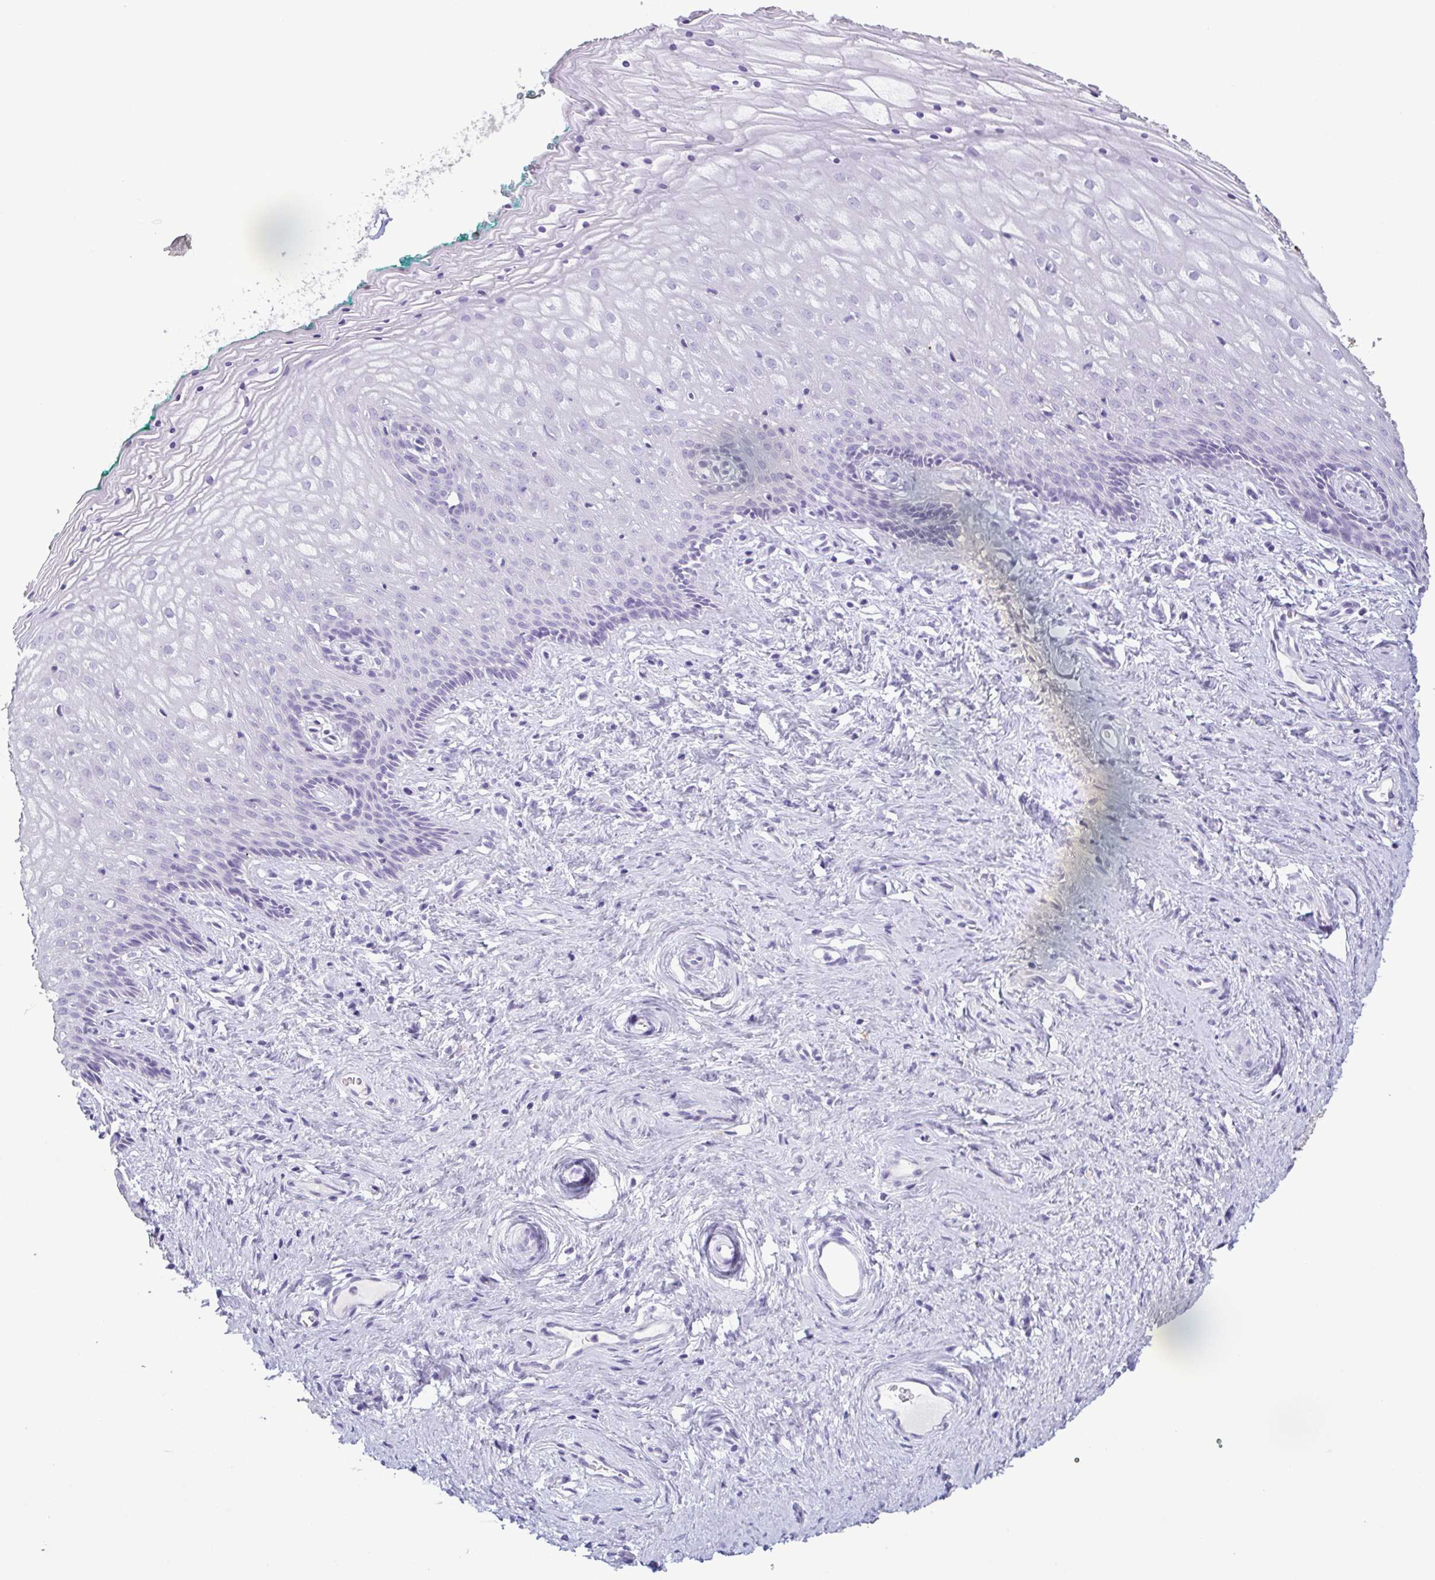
{"staining": {"intensity": "negative", "quantity": "none", "location": "none"}, "tissue": "vagina", "cell_type": "Squamous epithelial cells", "image_type": "normal", "snomed": [{"axis": "morphology", "description": "Normal tissue, NOS"}, {"axis": "topography", "description": "Vagina"}], "caption": "IHC of normal vagina reveals no positivity in squamous epithelial cells.", "gene": "LTF", "patient": {"sex": "female", "age": 45}}